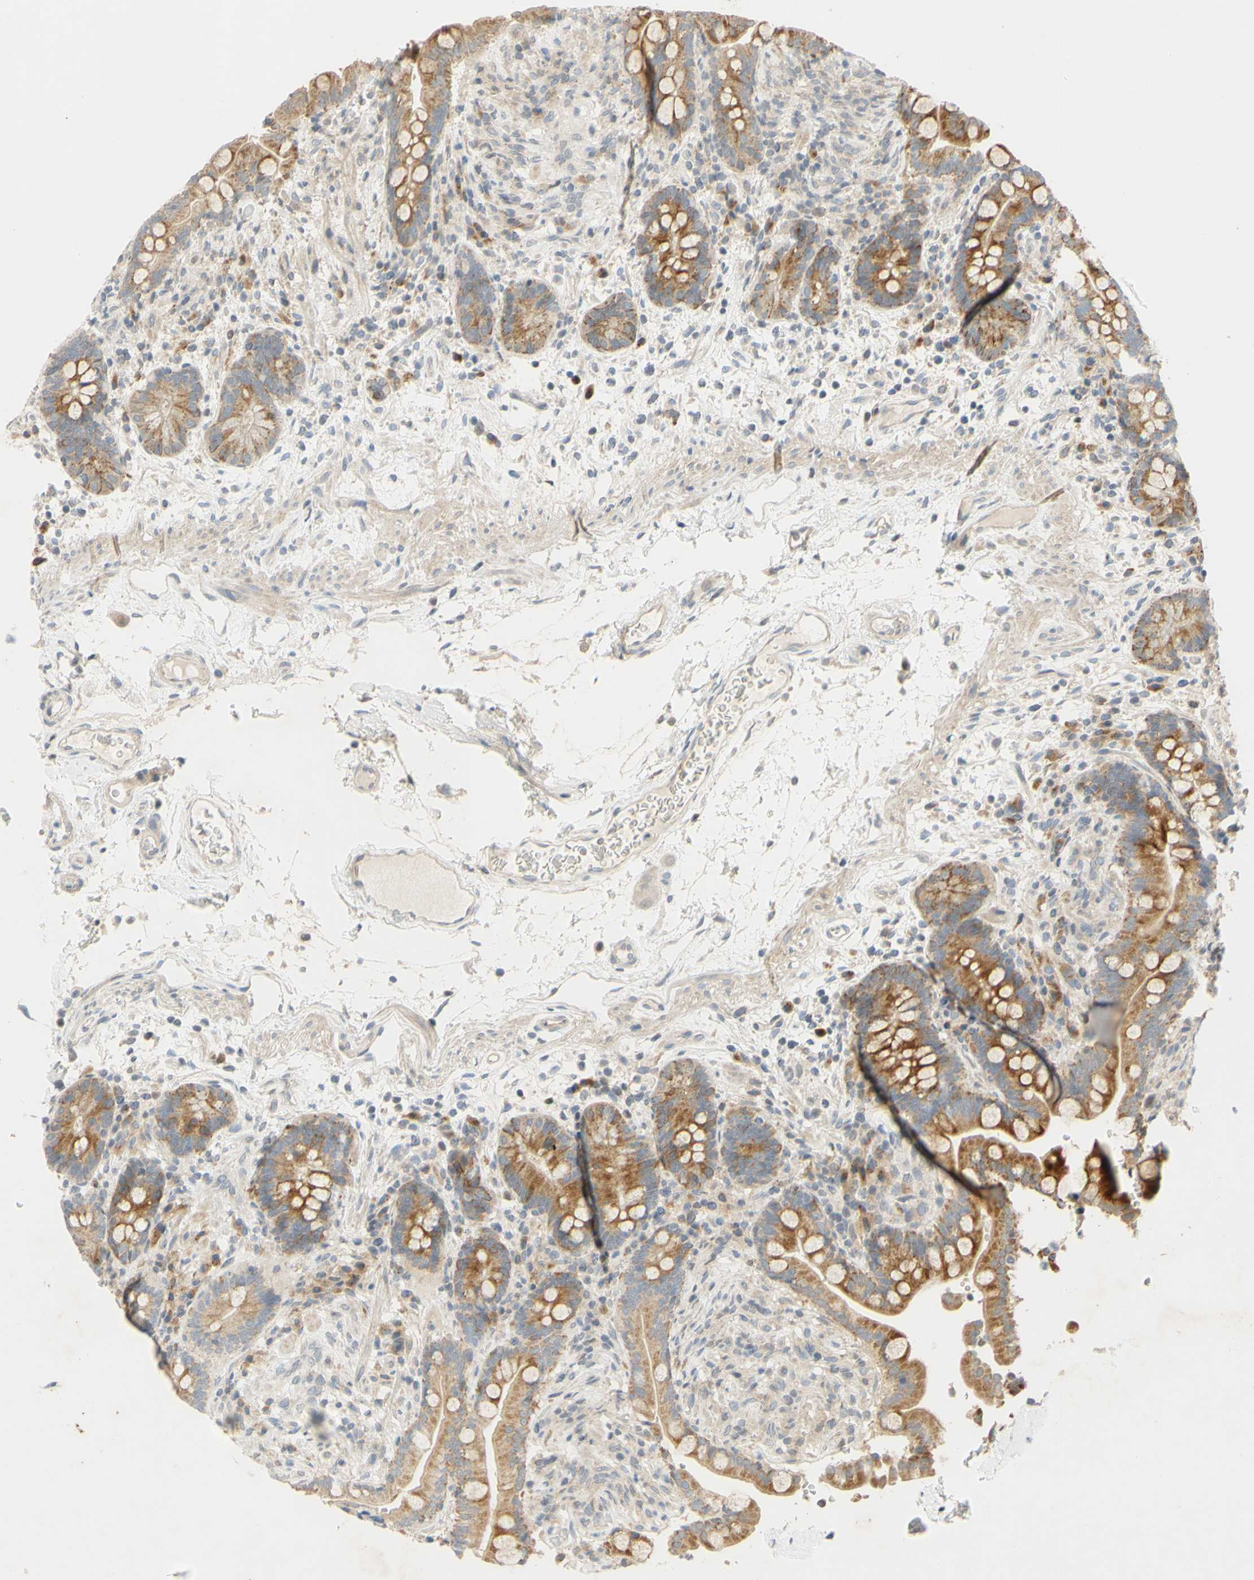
{"staining": {"intensity": "weak", "quantity": ">75%", "location": "cytoplasmic/membranous"}, "tissue": "colon", "cell_type": "Endothelial cells", "image_type": "normal", "snomed": [{"axis": "morphology", "description": "Normal tissue, NOS"}, {"axis": "topography", "description": "Colon"}], "caption": "Weak cytoplasmic/membranous positivity for a protein is seen in approximately >75% of endothelial cells of normal colon using immunohistochemistry (IHC).", "gene": "CCNB2", "patient": {"sex": "male", "age": 73}}